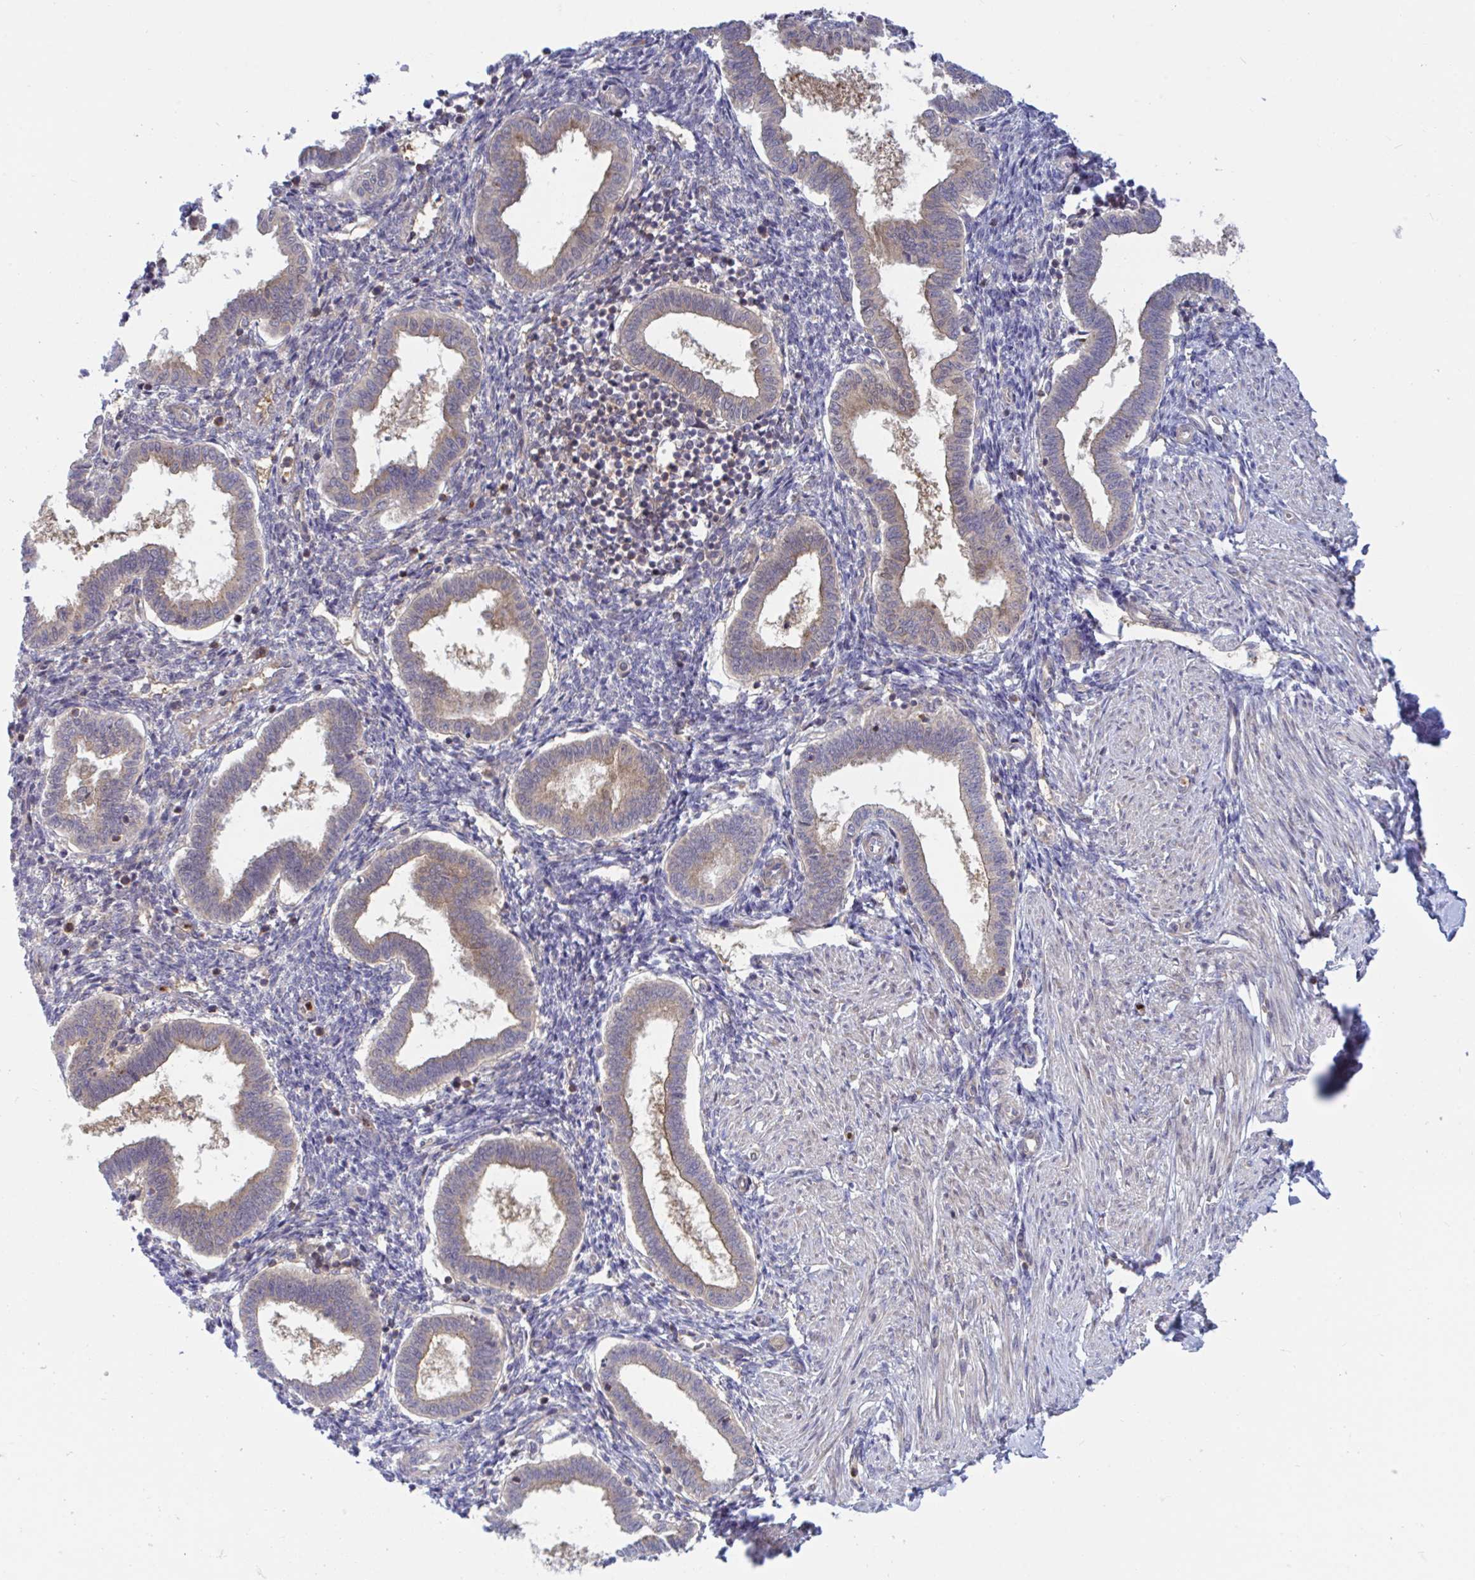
{"staining": {"intensity": "negative", "quantity": "none", "location": "none"}, "tissue": "endometrium", "cell_type": "Cells in endometrial stroma", "image_type": "normal", "snomed": [{"axis": "morphology", "description": "Normal tissue, NOS"}, {"axis": "topography", "description": "Endometrium"}], "caption": "This histopathology image is of normal endometrium stained with IHC to label a protein in brown with the nuclei are counter-stained blue. There is no expression in cells in endometrial stroma.", "gene": "LMNTD2", "patient": {"sex": "female", "age": 24}}